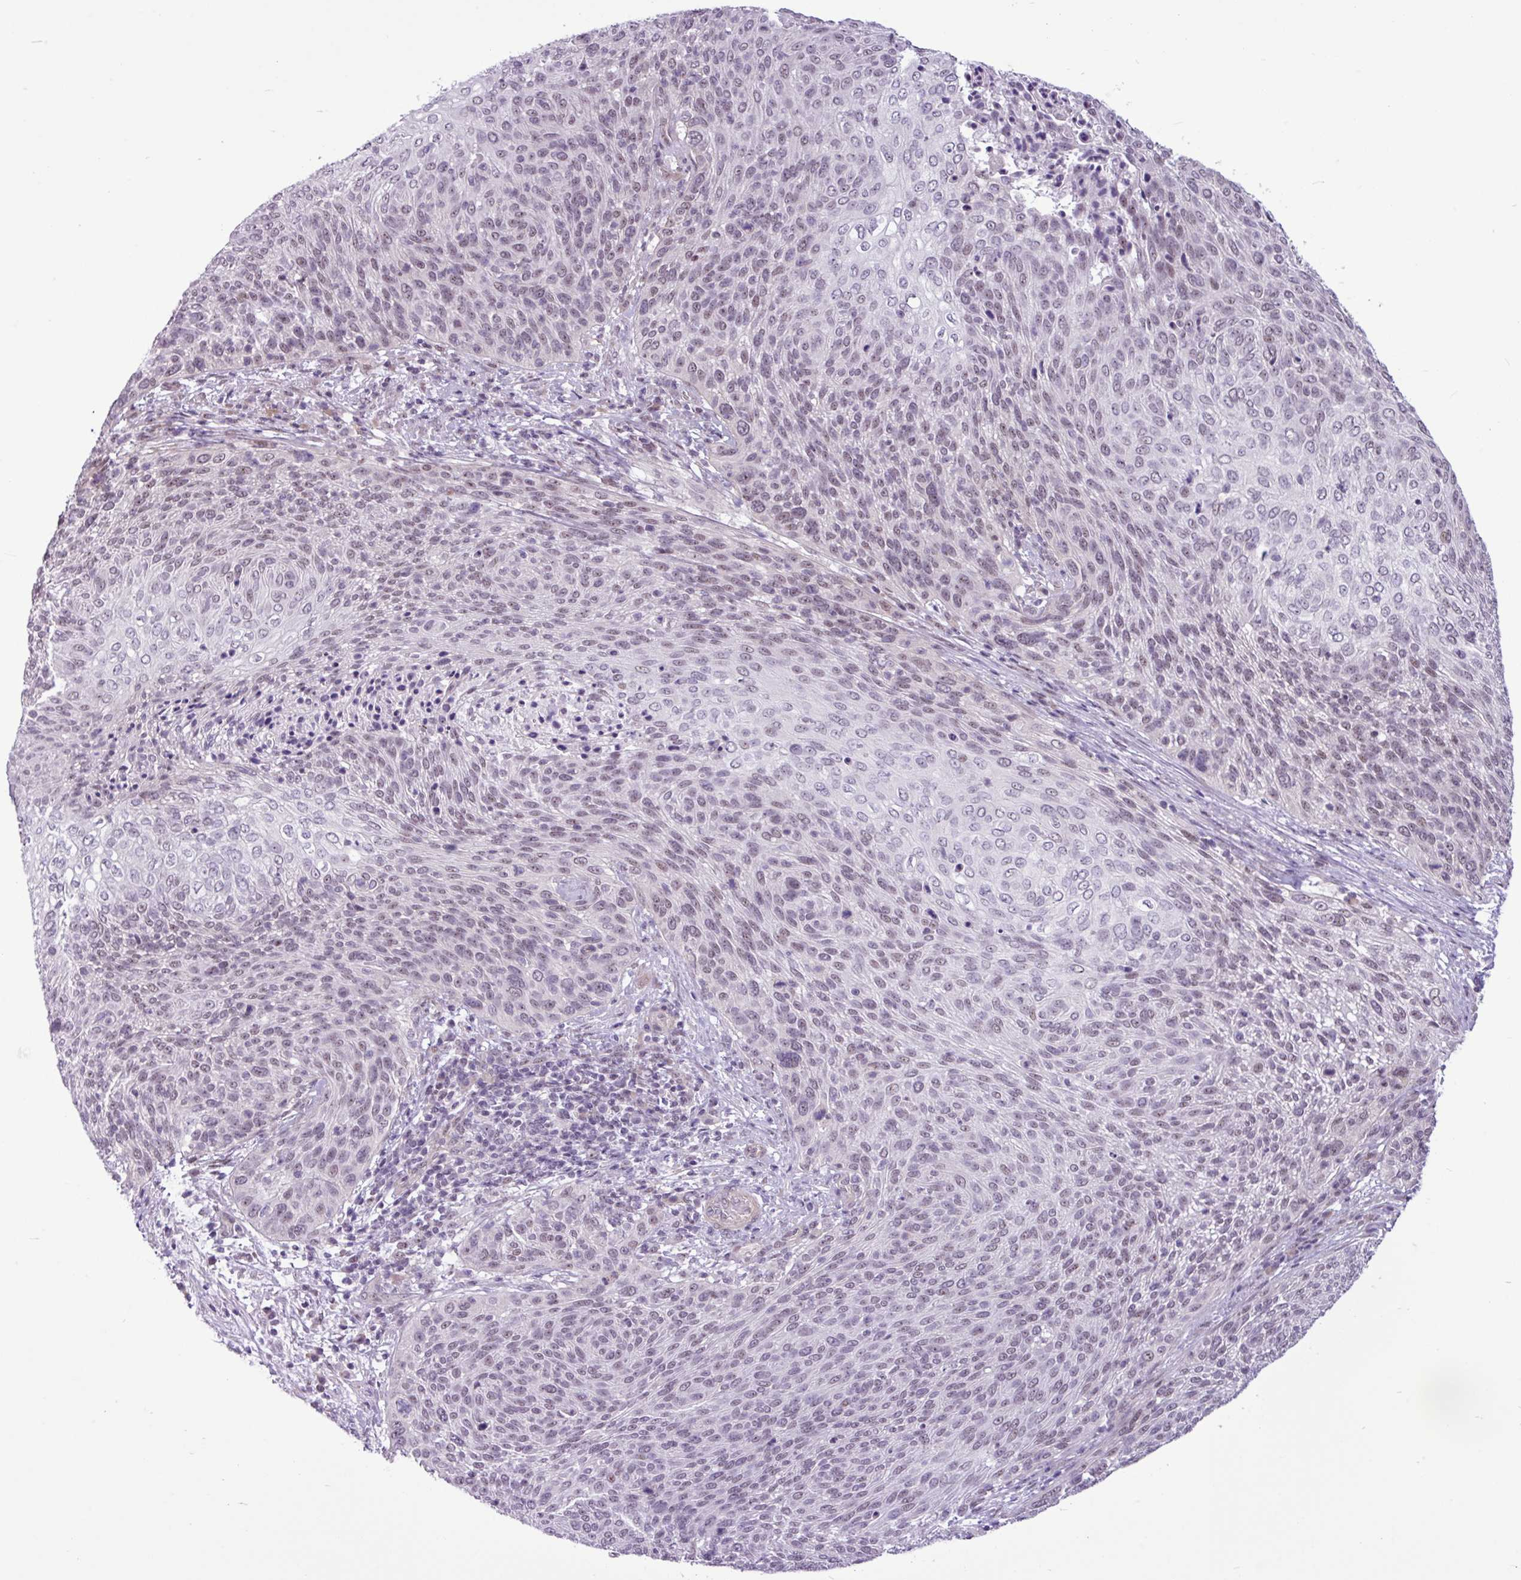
{"staining": {"intensity": "weak", "quantity": "25%-75%", "location": "nuclear"}, "tissue": "cervical cancer", "cell_type": "Tumor cells", "image_type": "cancer", "snomed": [{"axis": "morphology", "description": "Squamous cell carcinoma, NOS"}, {"axis": "topography", "description": "Cervix"}], "caption": "DAB immunohistochemical staining of cervical squamous cell carcinoma demonstrates weak nuclear protein expression in approximately 25%-75% of tumor cells.", "gene": "UTP18", "patient": {"sex": "female", "age": 31}}